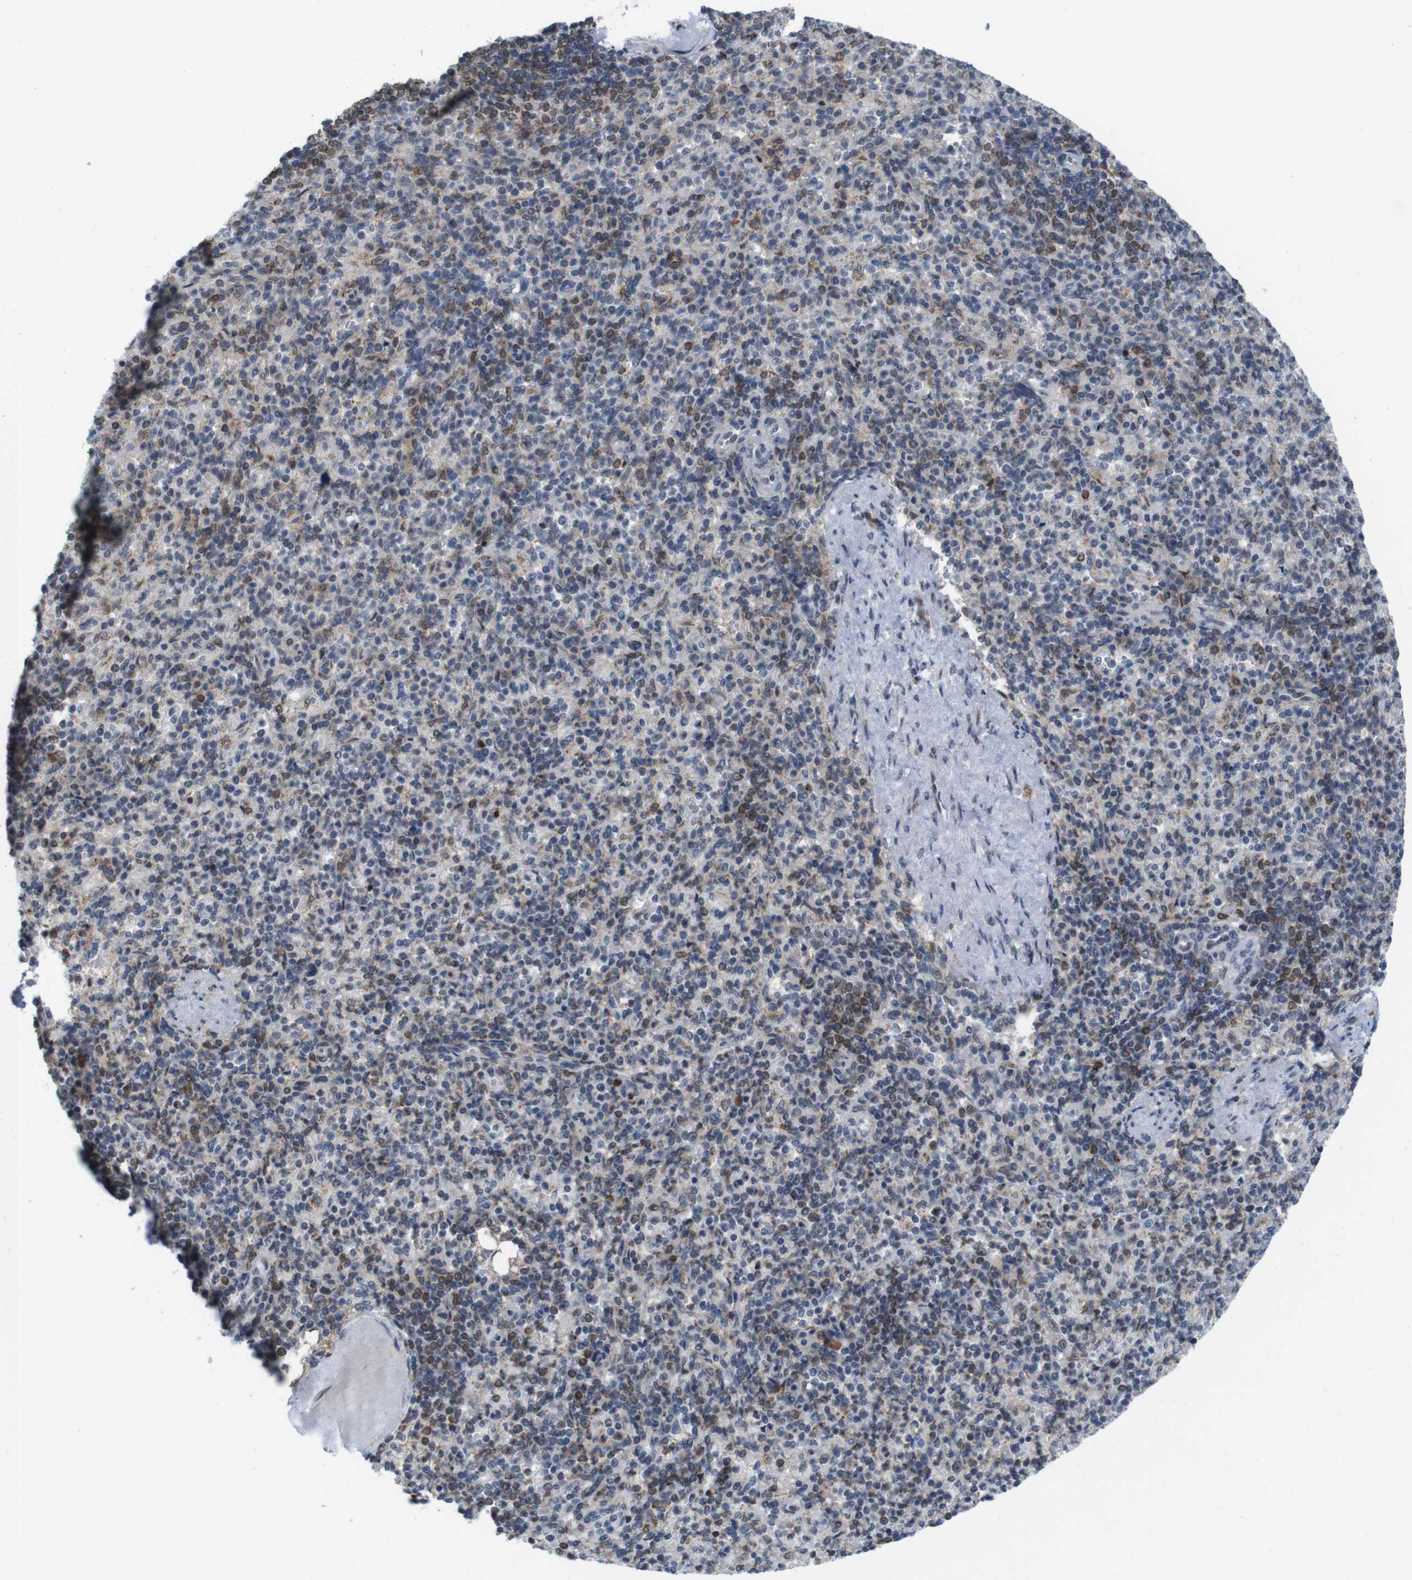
{"staining": {"intensity": "moderate", "quantity": "25%-75%", "location": "cytoplasmic/membranous,nuclear"}, "tissue": "spleen", "cell_type": "Cells in red pulp", "image_type": "normal", "snomed": [{"axis": "morphology", "description": "Normal tissue, NOS"}, {"axis": "topography", "description": "Spleen"}], "caption": "IHC micrograph of normal spleen stained for a protein (brown), which exhibits medium levels of moderate cytoplasmic/membranous,nuclear expression in approximately 25%-75% of cells in red pulp.", "gene": "PNMA8A", "patient": {"sex": "female", "age": 74}}